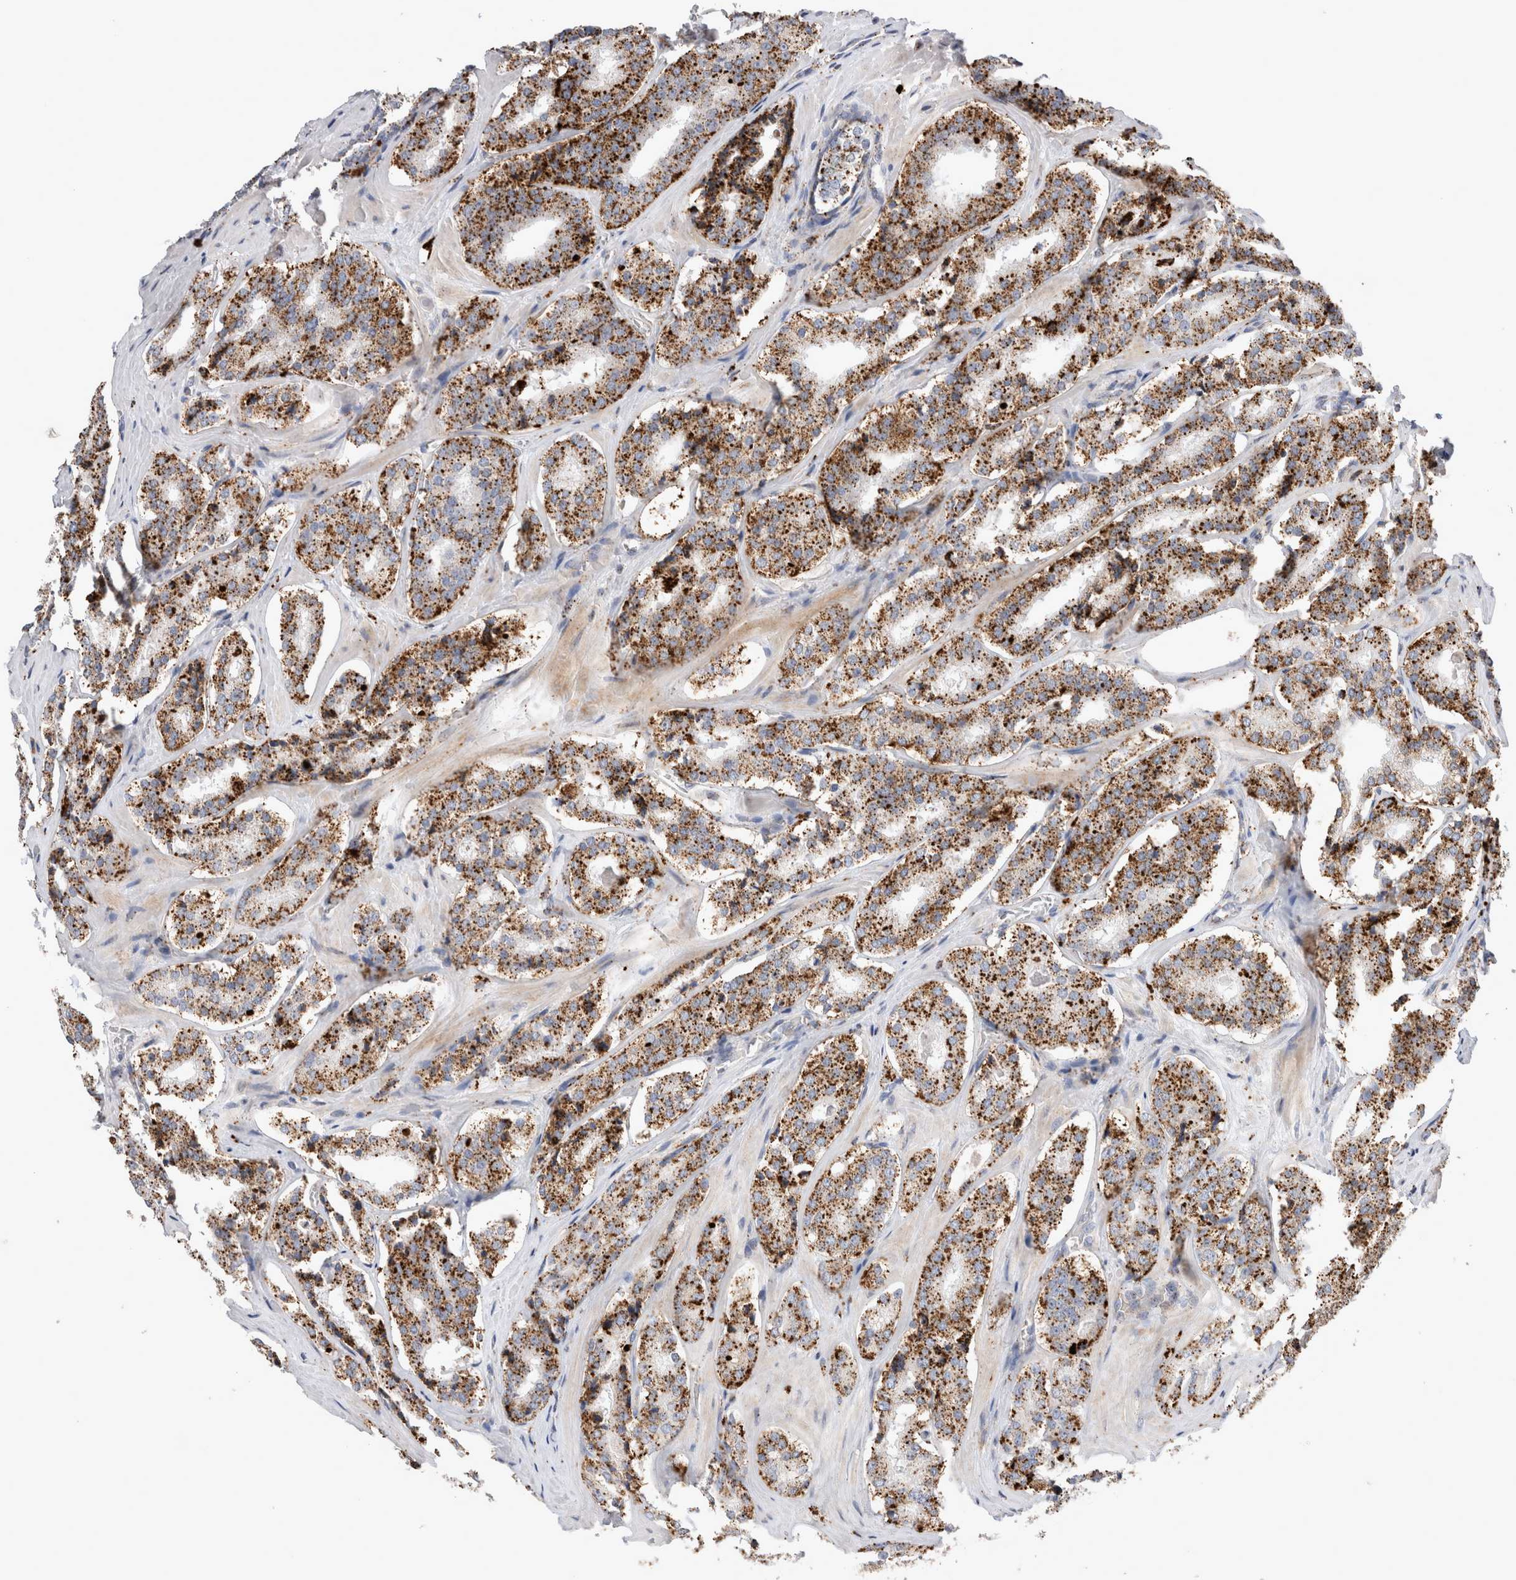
{"staining": {"intensity": "strong", "quantity": ">75%", "location": "cytoplasmic/membranous"}, "tissue": "prostate cancer", "cell_type": "Tumor cells", "image_type": "cancer", "snomed": [{"axis": "morphology", "description": "Adenocarcinoma, High grade"}, {"axis": "topography", "description": "Prostate"}], "caption": "Human prostate cancer stained for a protein (brown) reveals strong cytoplasmic/membranous positive staining in about >75% of tumor cells.", "gene": "CTSA", "patient": {"sex": "male", "age": 60}}